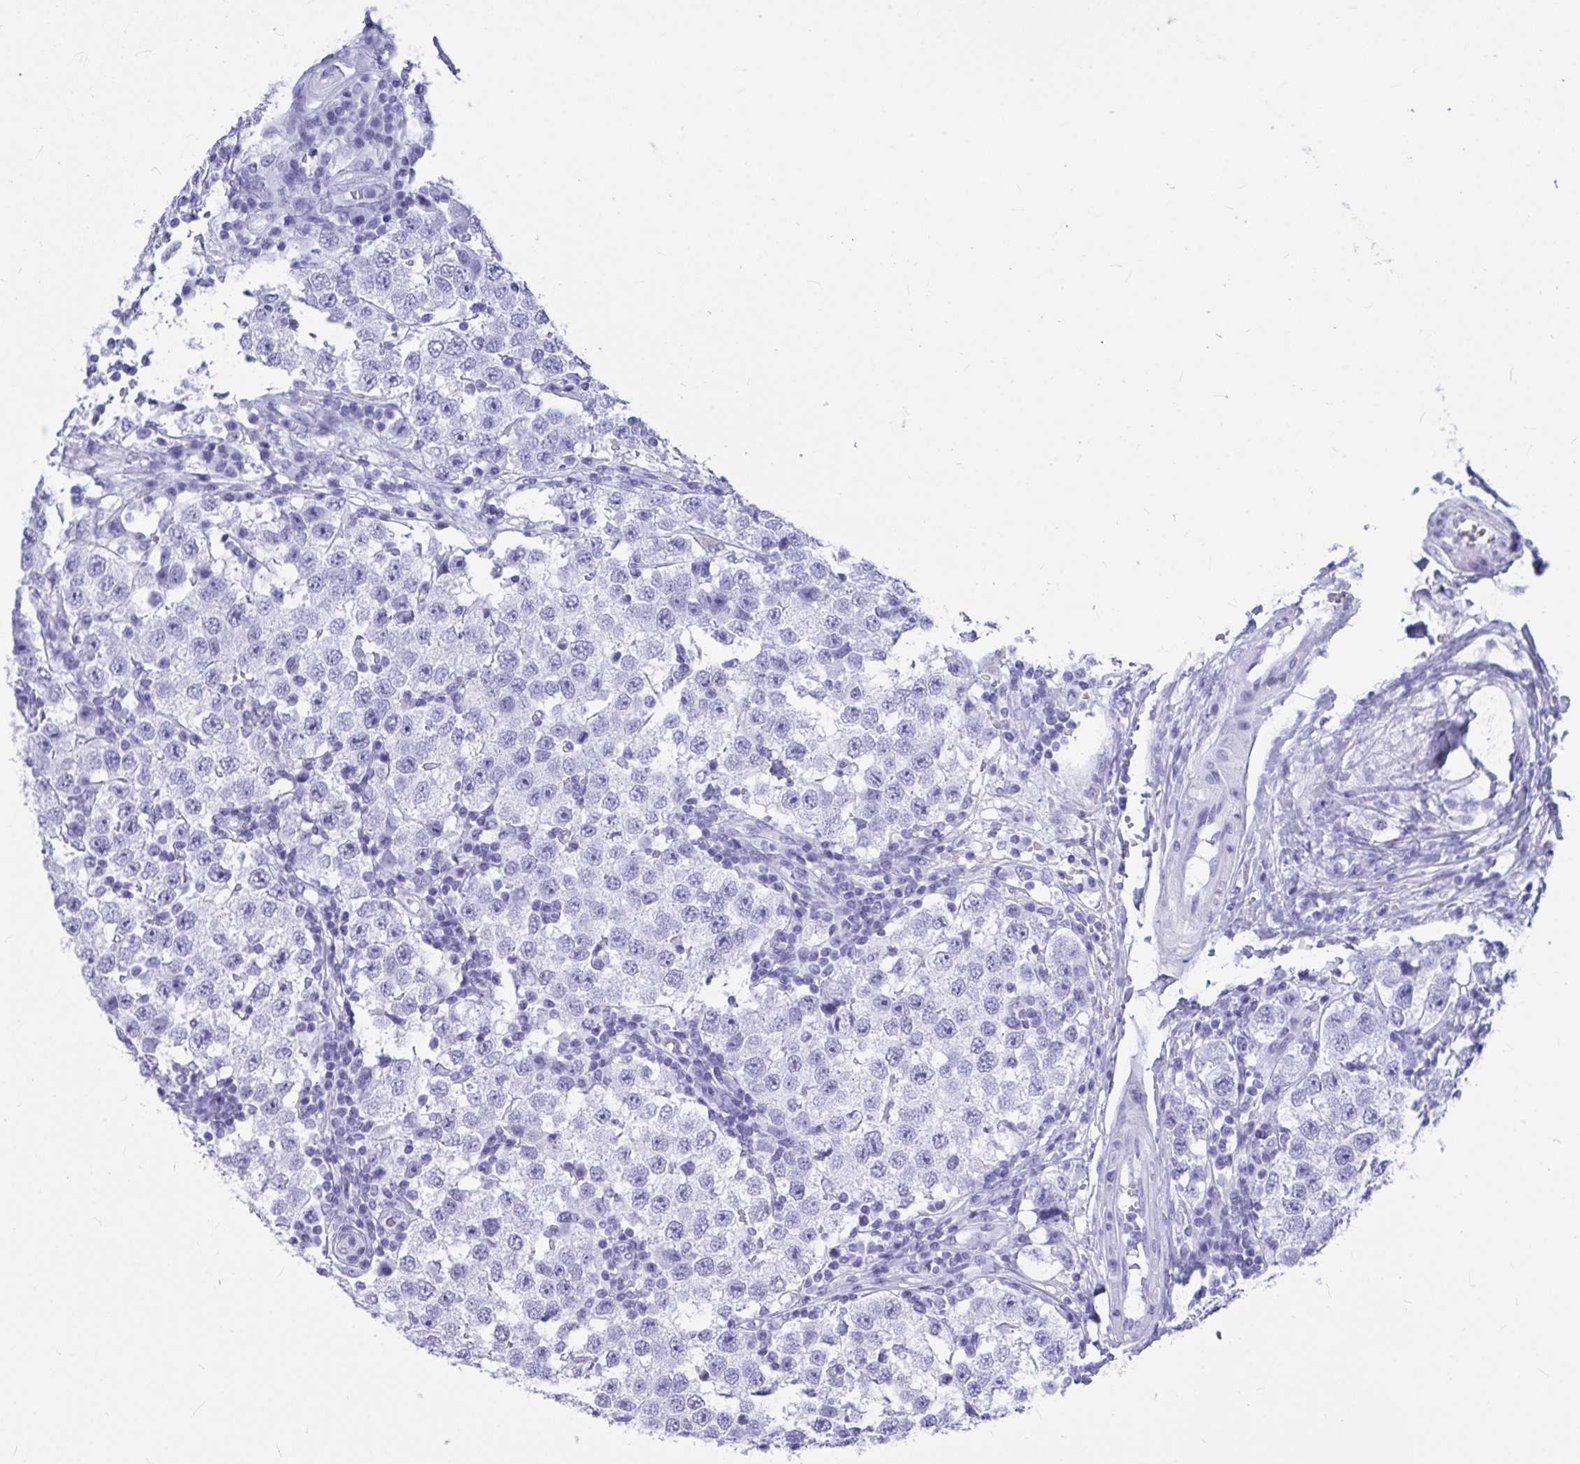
{"staining": {"intensity": "negative", "quantity": "none", "location": "none"}, "tissue": "testis cancer", "cell_type": "Tumor cells", "image_type": "cancer", "snomed": [{"axis": "morphology", "description": "Seminoma, NOS"}, {"axis": "topography", "description": "Testis"}], "caption": "Tumor cells are negative for brown protein staining in seminoma (testis).", "gene": "OR5J2", "patient": {"sex": "male", "age": 34}}